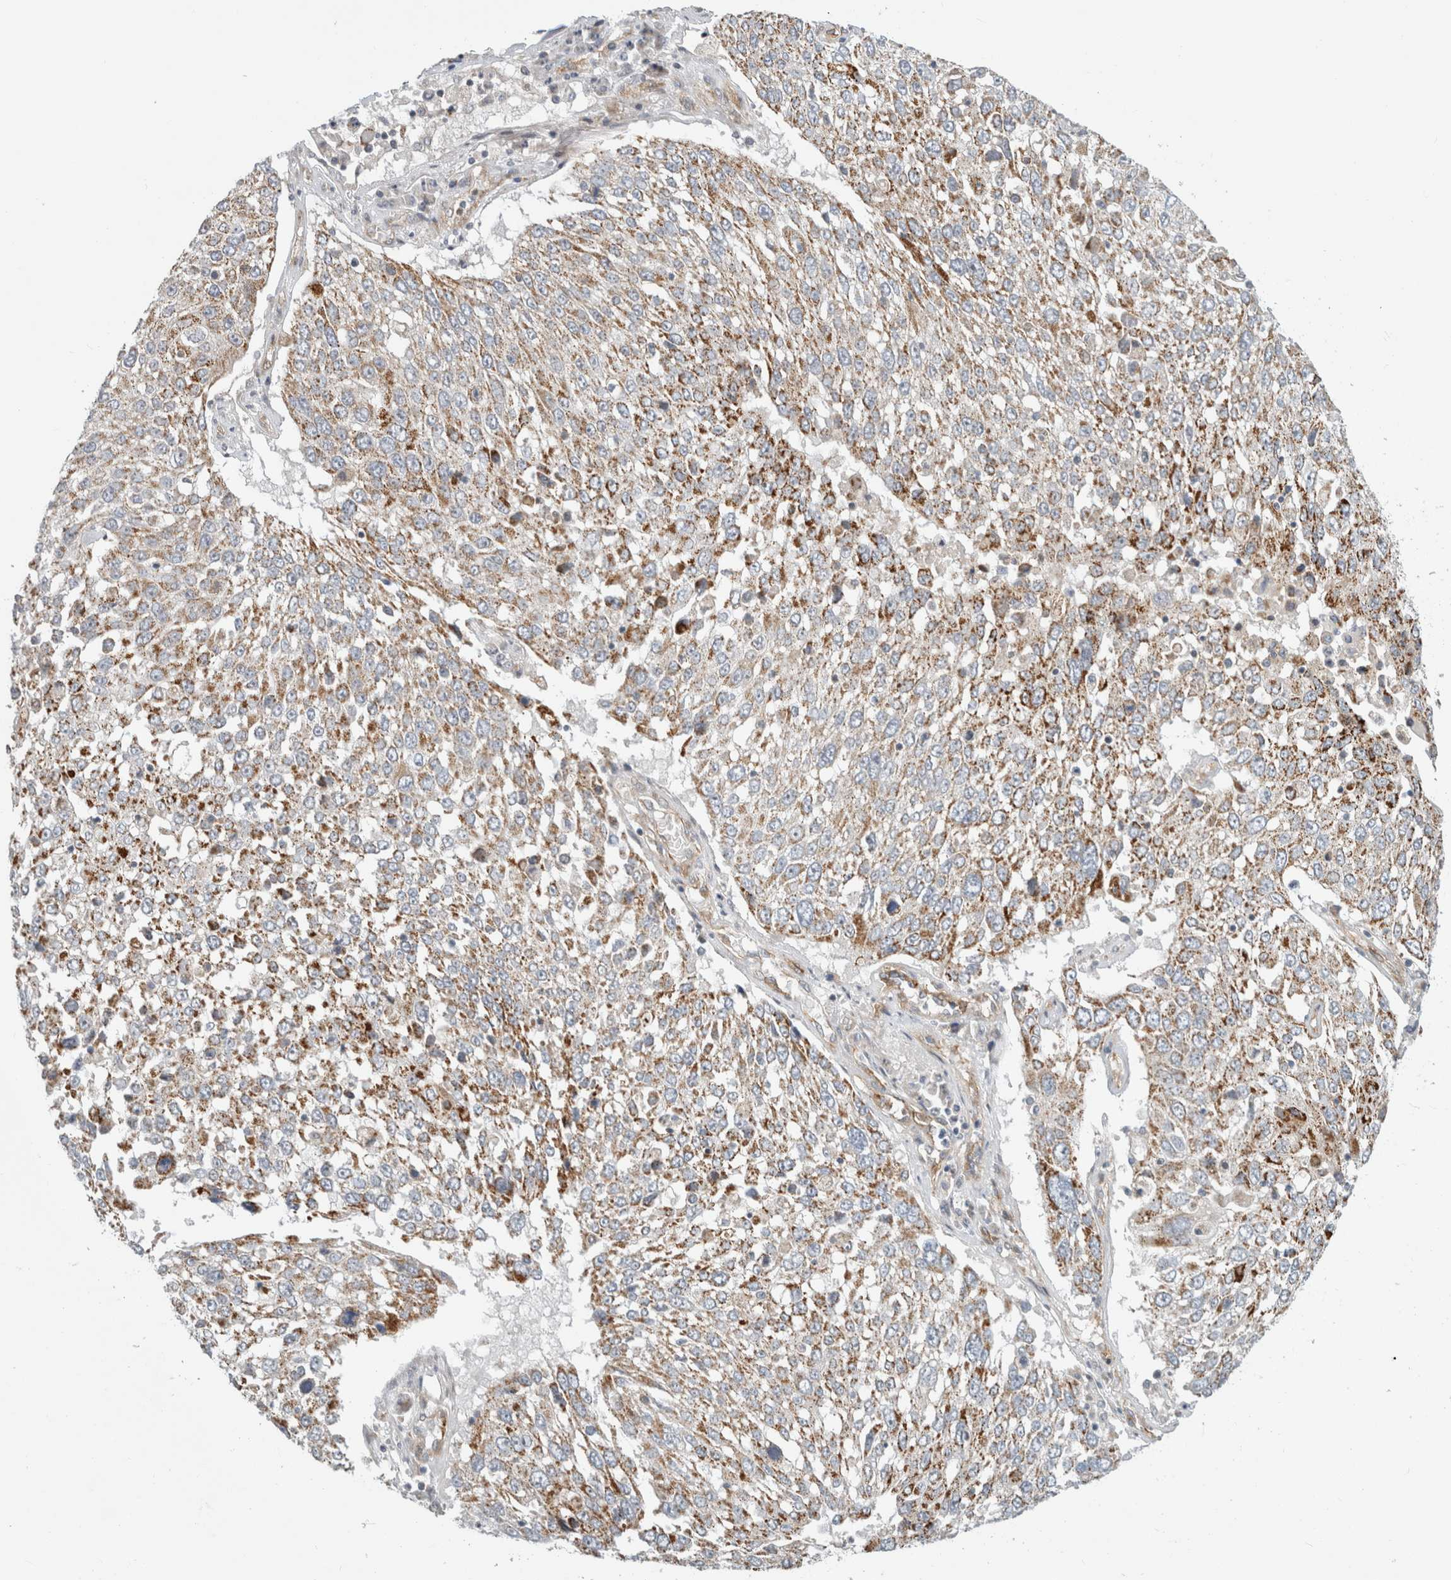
{"staining": {"intensity": "moderate", "quantity": ">75%", "location": "cytoplasmic/membranous"}, "tissue": "lung cancer", "cell_type": "Tumor cells", "image_type": "cancer", "snomed": [{"axis": "morphology", "description": "Squamous cell carcinoma, NOS"}, {"axis": "topography", "description": "Lung"}], "caption": "IHC (DAB) staining of lung squamous cell carcinoma exhibits moderate cytoplasmic/membranous protein positivity in approximately >75% of tumor cells. Nuclei are stained in blue.", "gene": "KPNA5", "patient": {"sex": "male", "age": 65}}